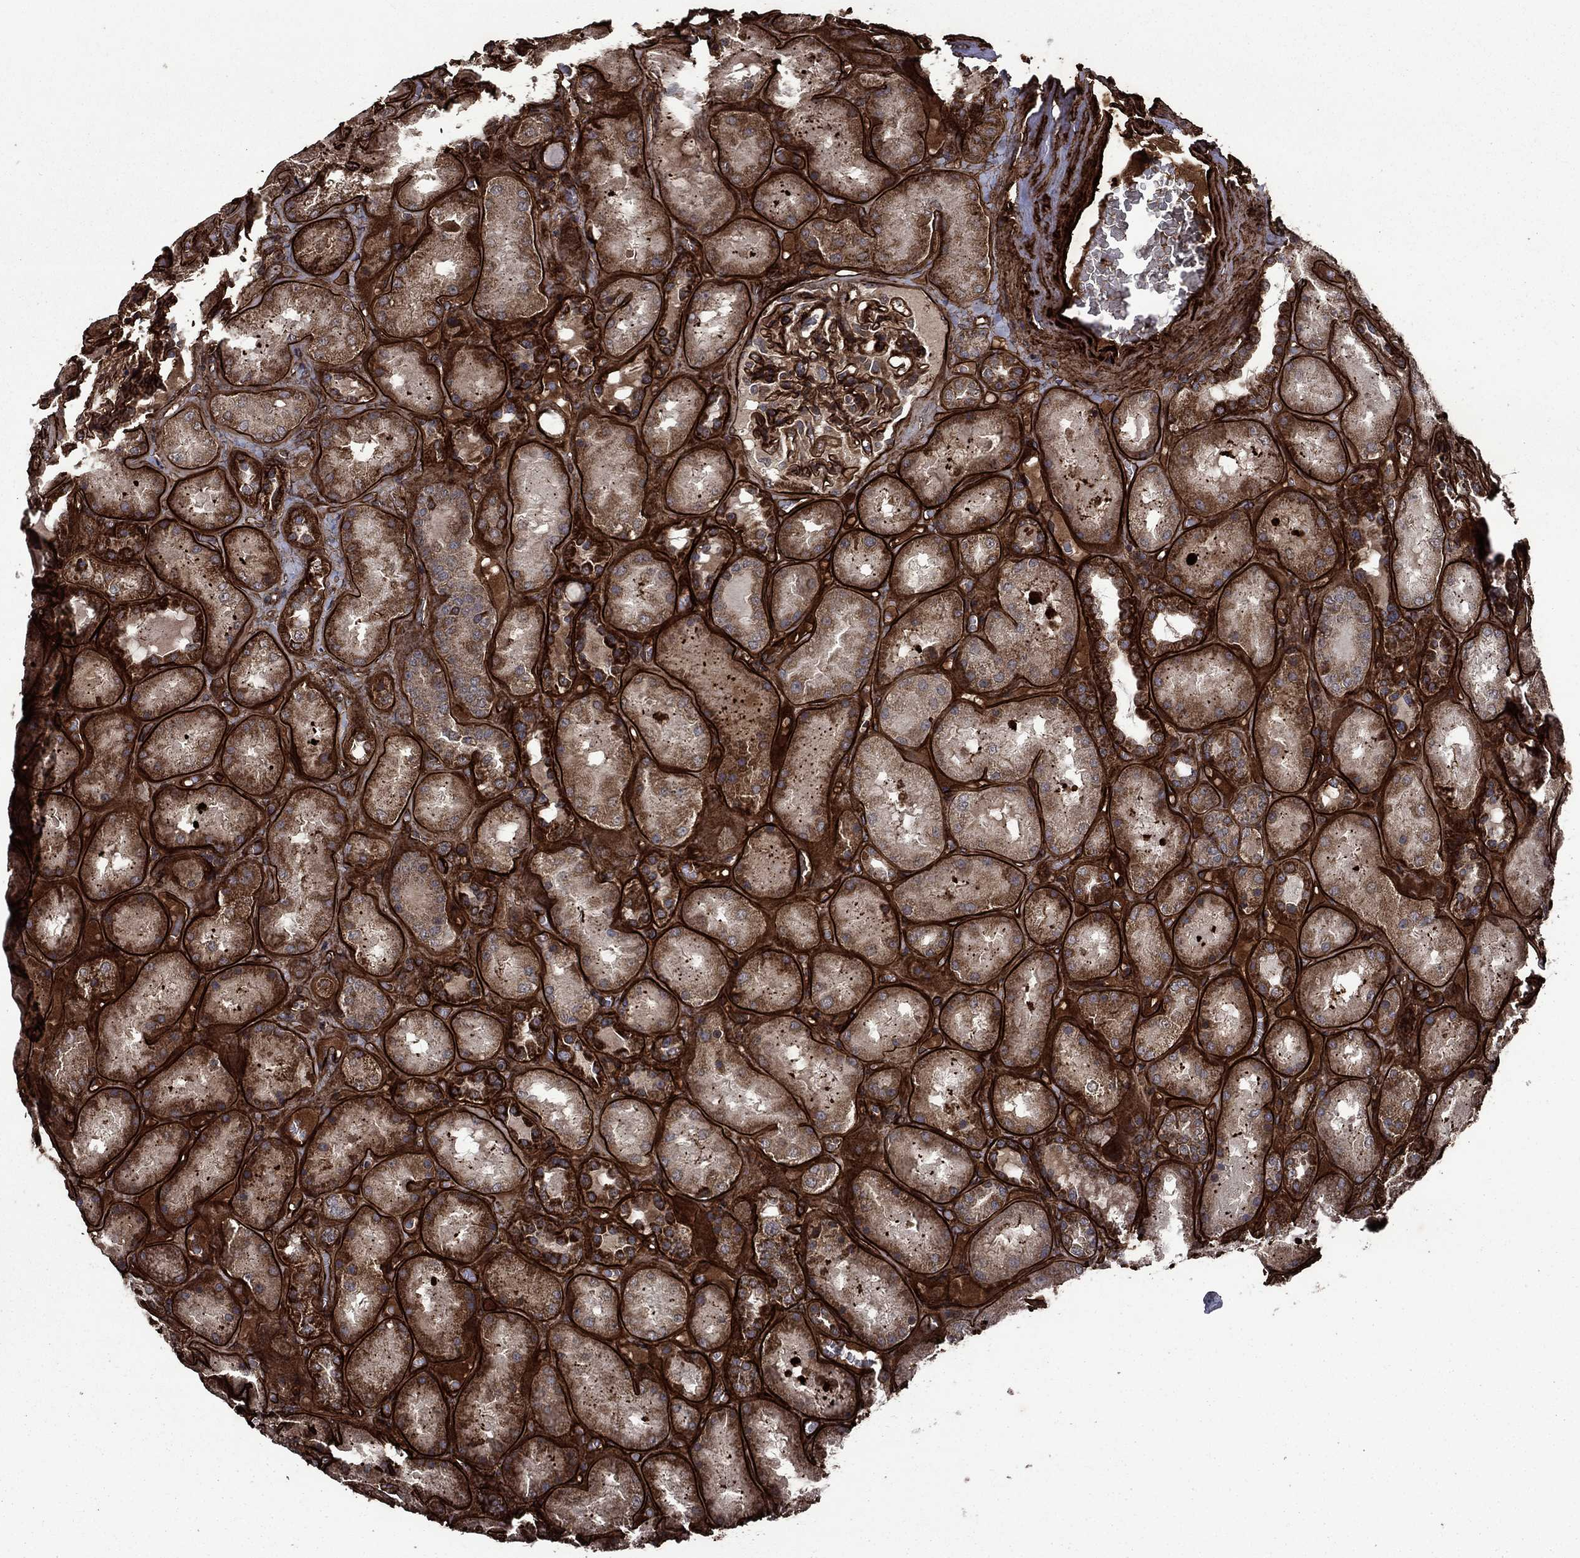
{"staining": {"intensity": "strong", "quantity": "25%-75%", "location": "cytoplasmic/membranous"}, "tissue": "kidney", "cell_type": "Cells in glomeruli", "image_type": "normal", "snomed": [{"axis": "morphology", "description": "Normal tissue, NOS"}, {"axis": "topography", "description": "Kidney"}], "caption": "DAB immunohistochemical staining of benign human kidney displays strong cytoplasmic/membranous protein staining in approximately 25%-75% of cells in glomeruli.", "gene": "COL18A1", "patient": {"sex": "male", "age": 73}}